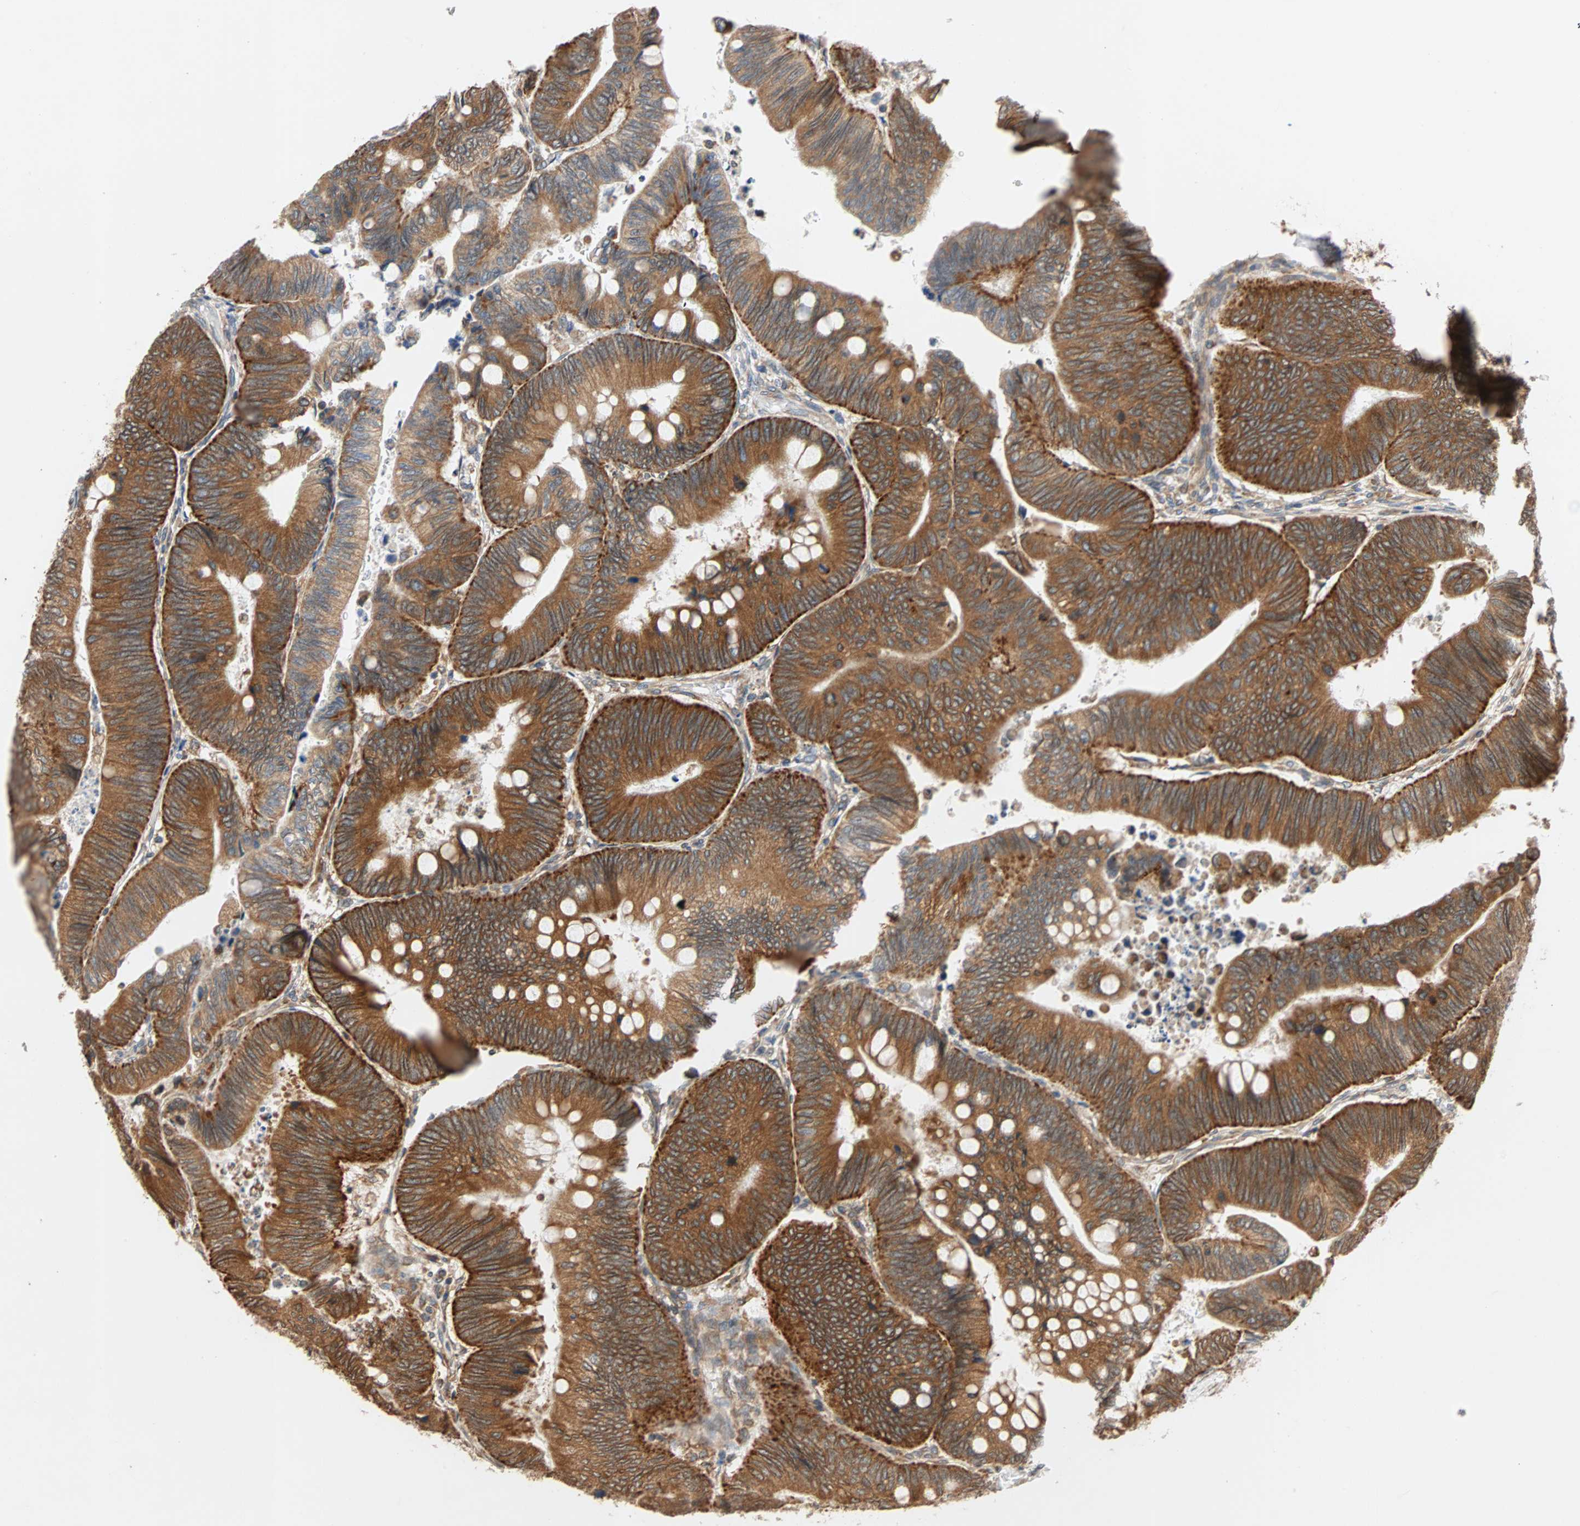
{"staining": {"intensity": "strong", "quantity": ">75%", "location": "cytoplasmic/membranous"}, "tissue": "colorectal cancer", "cell_type": "Tumor cells", "image_type": "cancer", "snomed": [{"axis": "morphology", "description": "Normal tissue, NOS"}, {"axis": "morphology", "description": "Adenocarcinoma, NOS"}, {"axis": "topography", "description": "Rectum"}, {"axis": "topography", "description": "Peripheral nerve tissue"}], "caption": "This is an image of immunohistochemistry staining of colorectal cancer (adenocarcinoma), which shows strong staining in the cytoplasmic/membranous of tumor cells.", "gene": "AUP1", "patient": {"sex": "male", "age": 92}}